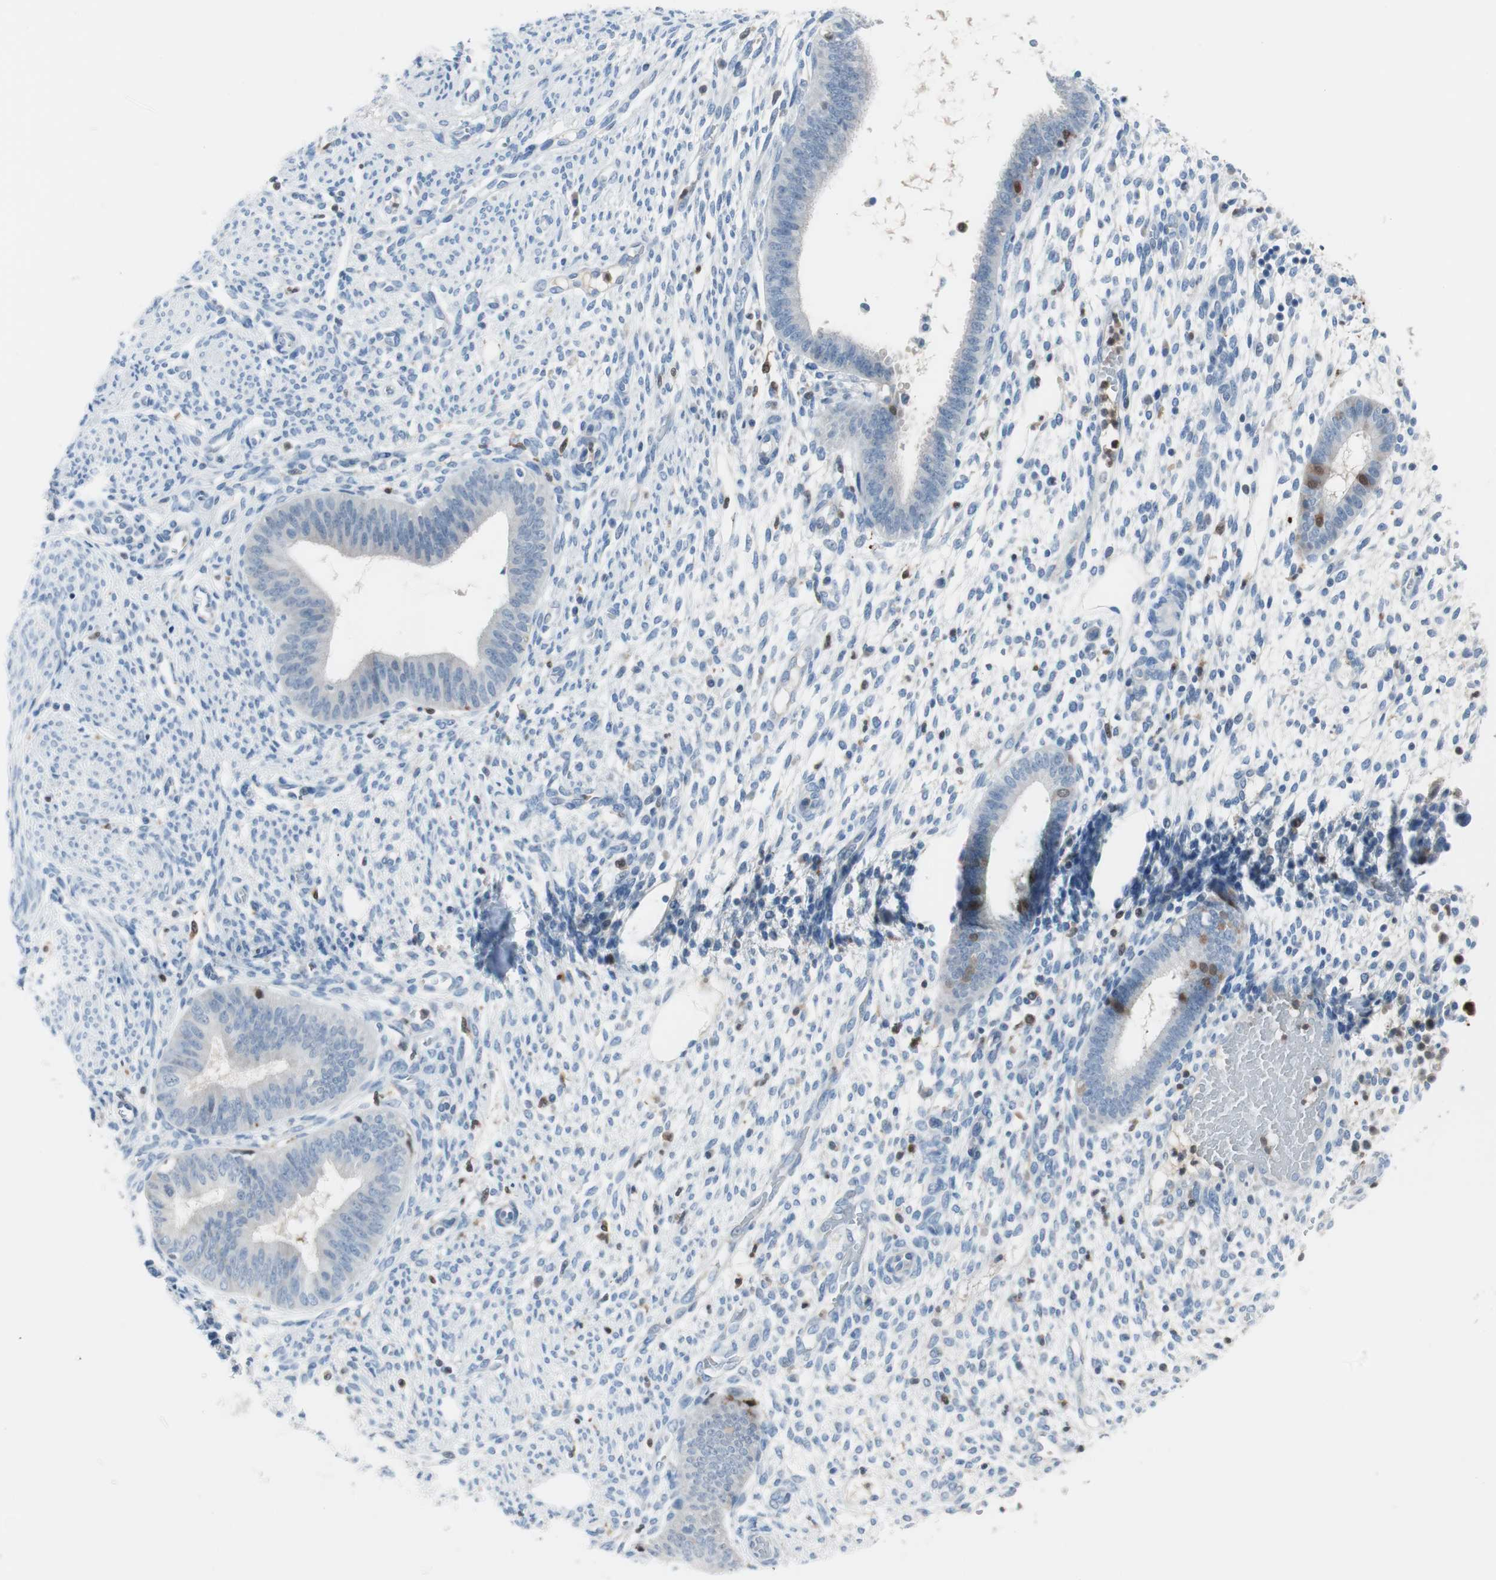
{"staining": {"intensity": "negative", "quantity": "none", "location": "none"}, "tissue": "endometrium", "cell_type": "Cells in endometrial stroma", "image_type": "normal", "snomed": [{"axis": "morphology", "description": "Normal tissue, NOS"}, {"axis": "topography", "description": "Endometrium"}], "caption": "The photomicrograph displays no staining of cells in endometrial stroma in unremarkable endometrium.", "gene": "IL18", "patient": {"sex": "female", "age": 35}}